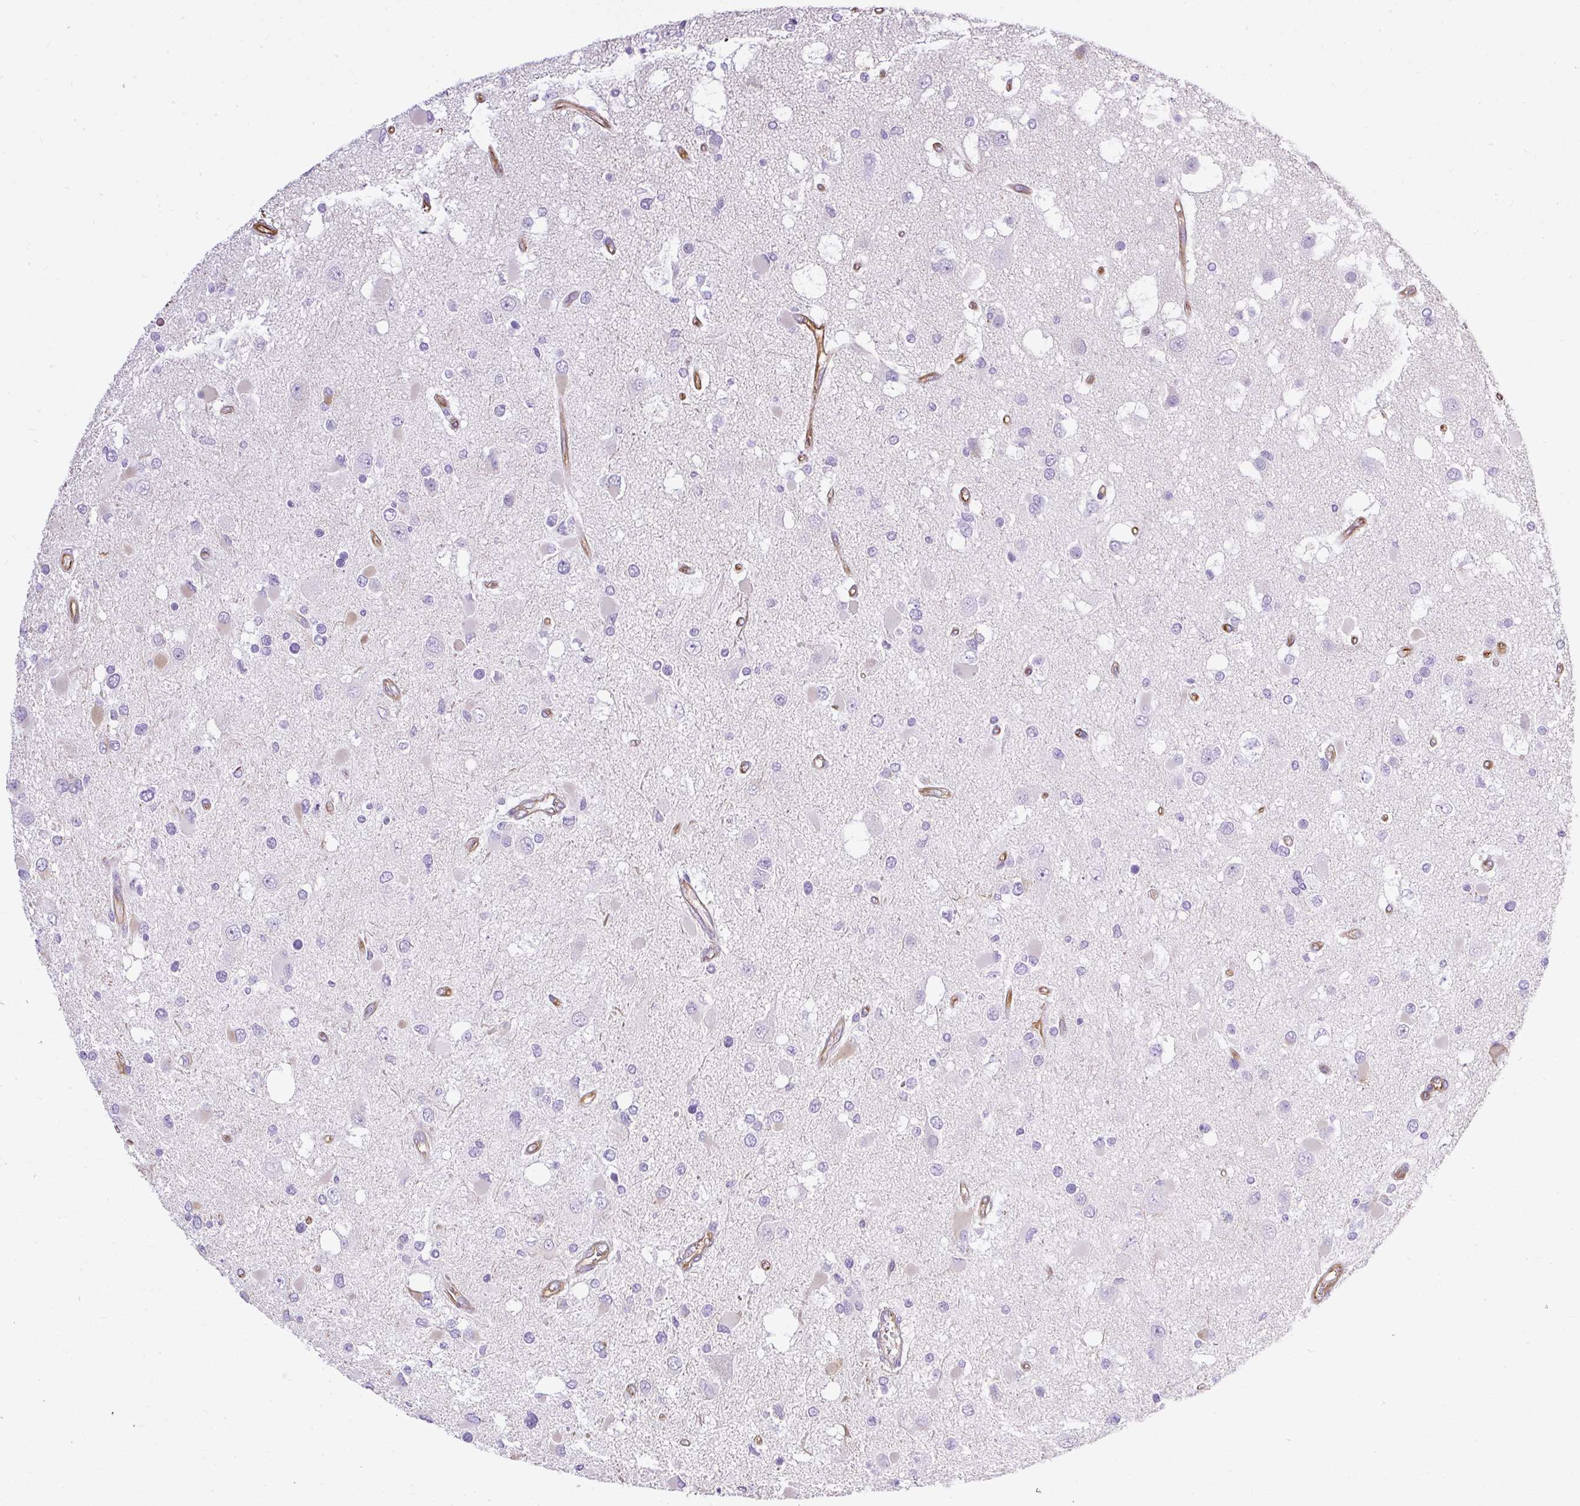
{"staining": {"intensity": "negative", "quantity": "none", "location": "none"}, "tissue": "glioma", "cell_type": "Tumor cells", "image_type": "cancer", "snomed": [{"axis": "morphology", "description": "Glioma, malignant, High grade"}, {"axis": "topography", "description": "Brain"}], "caption": "The photomicrograph shows no staining of tumor cells in glioma. (Stains: DAB IHC with hematoxylin counter stain, Microscopy: brightfield microscopy at high magnification).", "gene": "PLS1", "patient": {"sex": "male", "age": 53}}